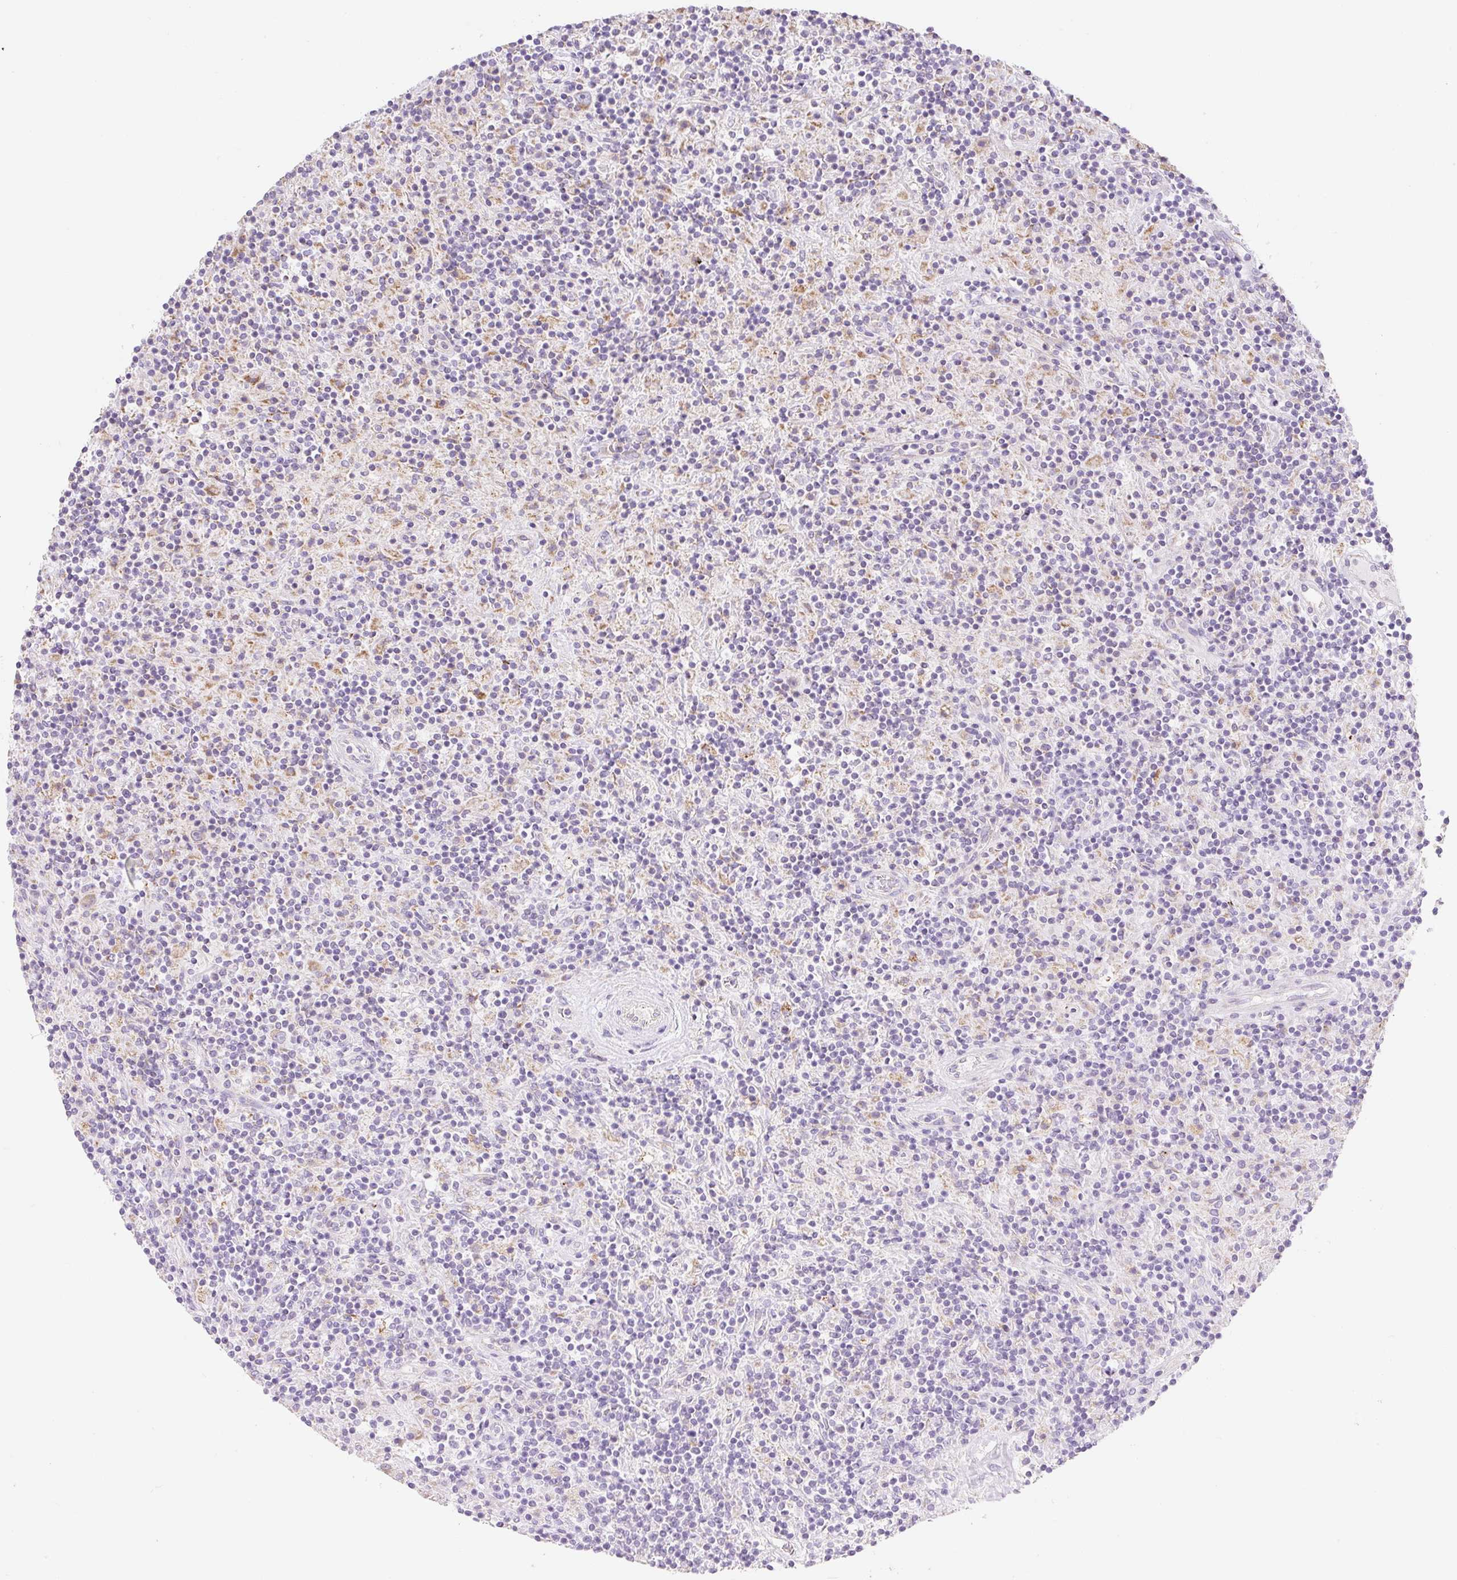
{"staining": {"intensity": "negative", "quantity": "none", "location": "none"}, "tissue": "lymphoma", "cell_type": "Tumor cells", "image_type": "cancer", "snomed": [{"axis": "morphology", "description": "Hodgkin's disease, NOS"}, {"axis": "topography", "description": "Lymph node"}], "caption": "Immunohistochemistry micrograph of neoplastic tissue: lymphoma stained with DAB shows no significant protein staining in tumor cells. Brightfield microscopy of IHC stained with DAB (3,3'-diaminobenzidine) (brown) and hematoxylin (blue), captured at high magnification.", "gene": "CLEC3A", "patient": {"sex": "male", "age": 70}}